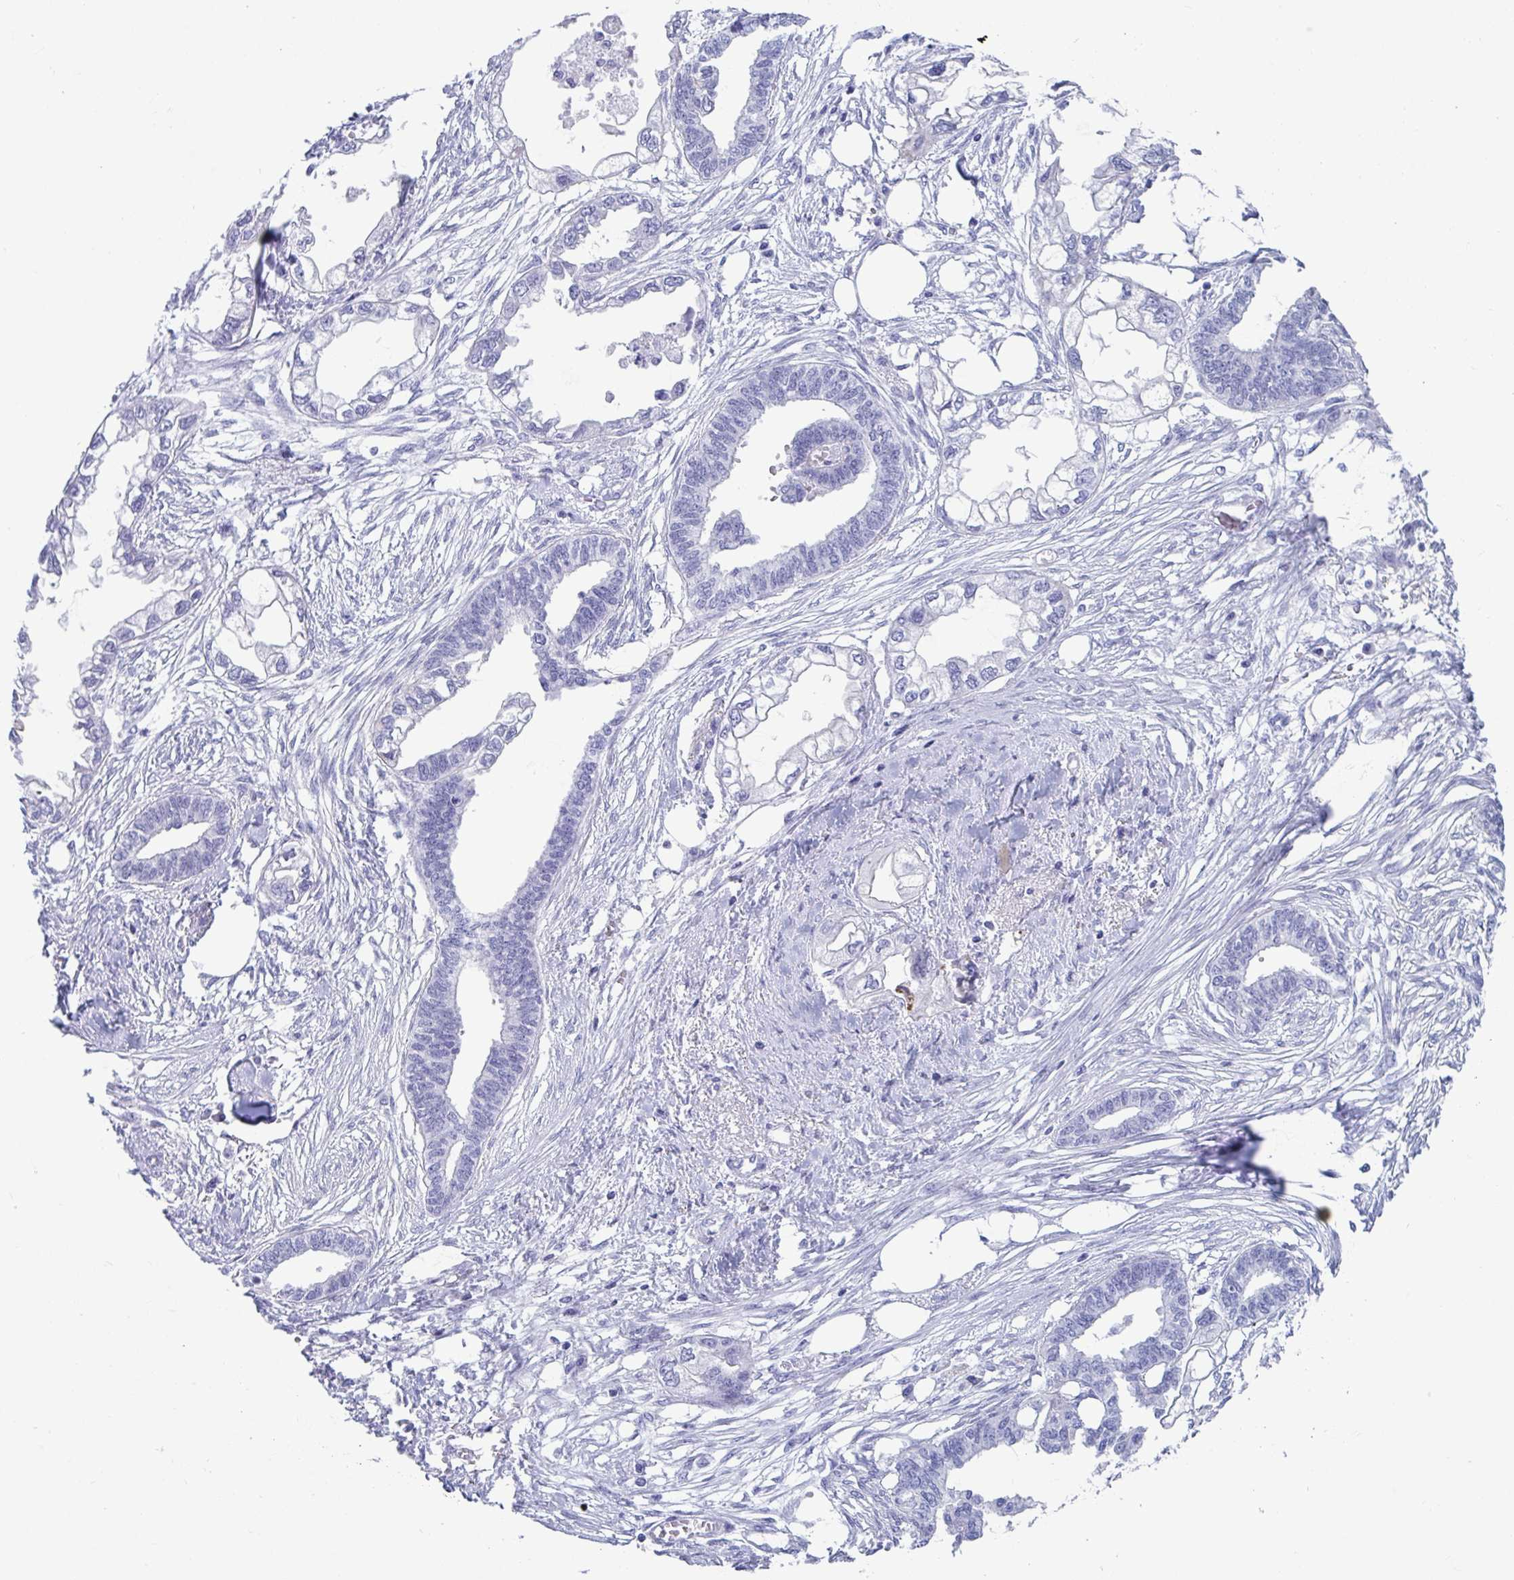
{"staining": {"intensity": "negative", "quantity": "none", "location": "none"}, "tissue": "endometrial cancer", "cell_type": "Tumor cells", "image_type": "cancer", "snomed": [{"axis": "morphology", "description": "Adenocarcinoma, NOS"}, {"axis": "morphology", "description": "Adenocarcinoma, metastatic, NOS"}, {"axis": "topography", "description": "Adipose tissue"}, {"axis": "topography", "description": "Endometrium"}], "caption": "The image shows no staining of tumor cells in adenocarcinoma (endometrial). Brightfield microscopy of IHC stained with DAB (brown) and hematoxylin (blue), captured at high magnification.", "gene": "TTC30B", "patient": {"sex": "female", "age": 67}}